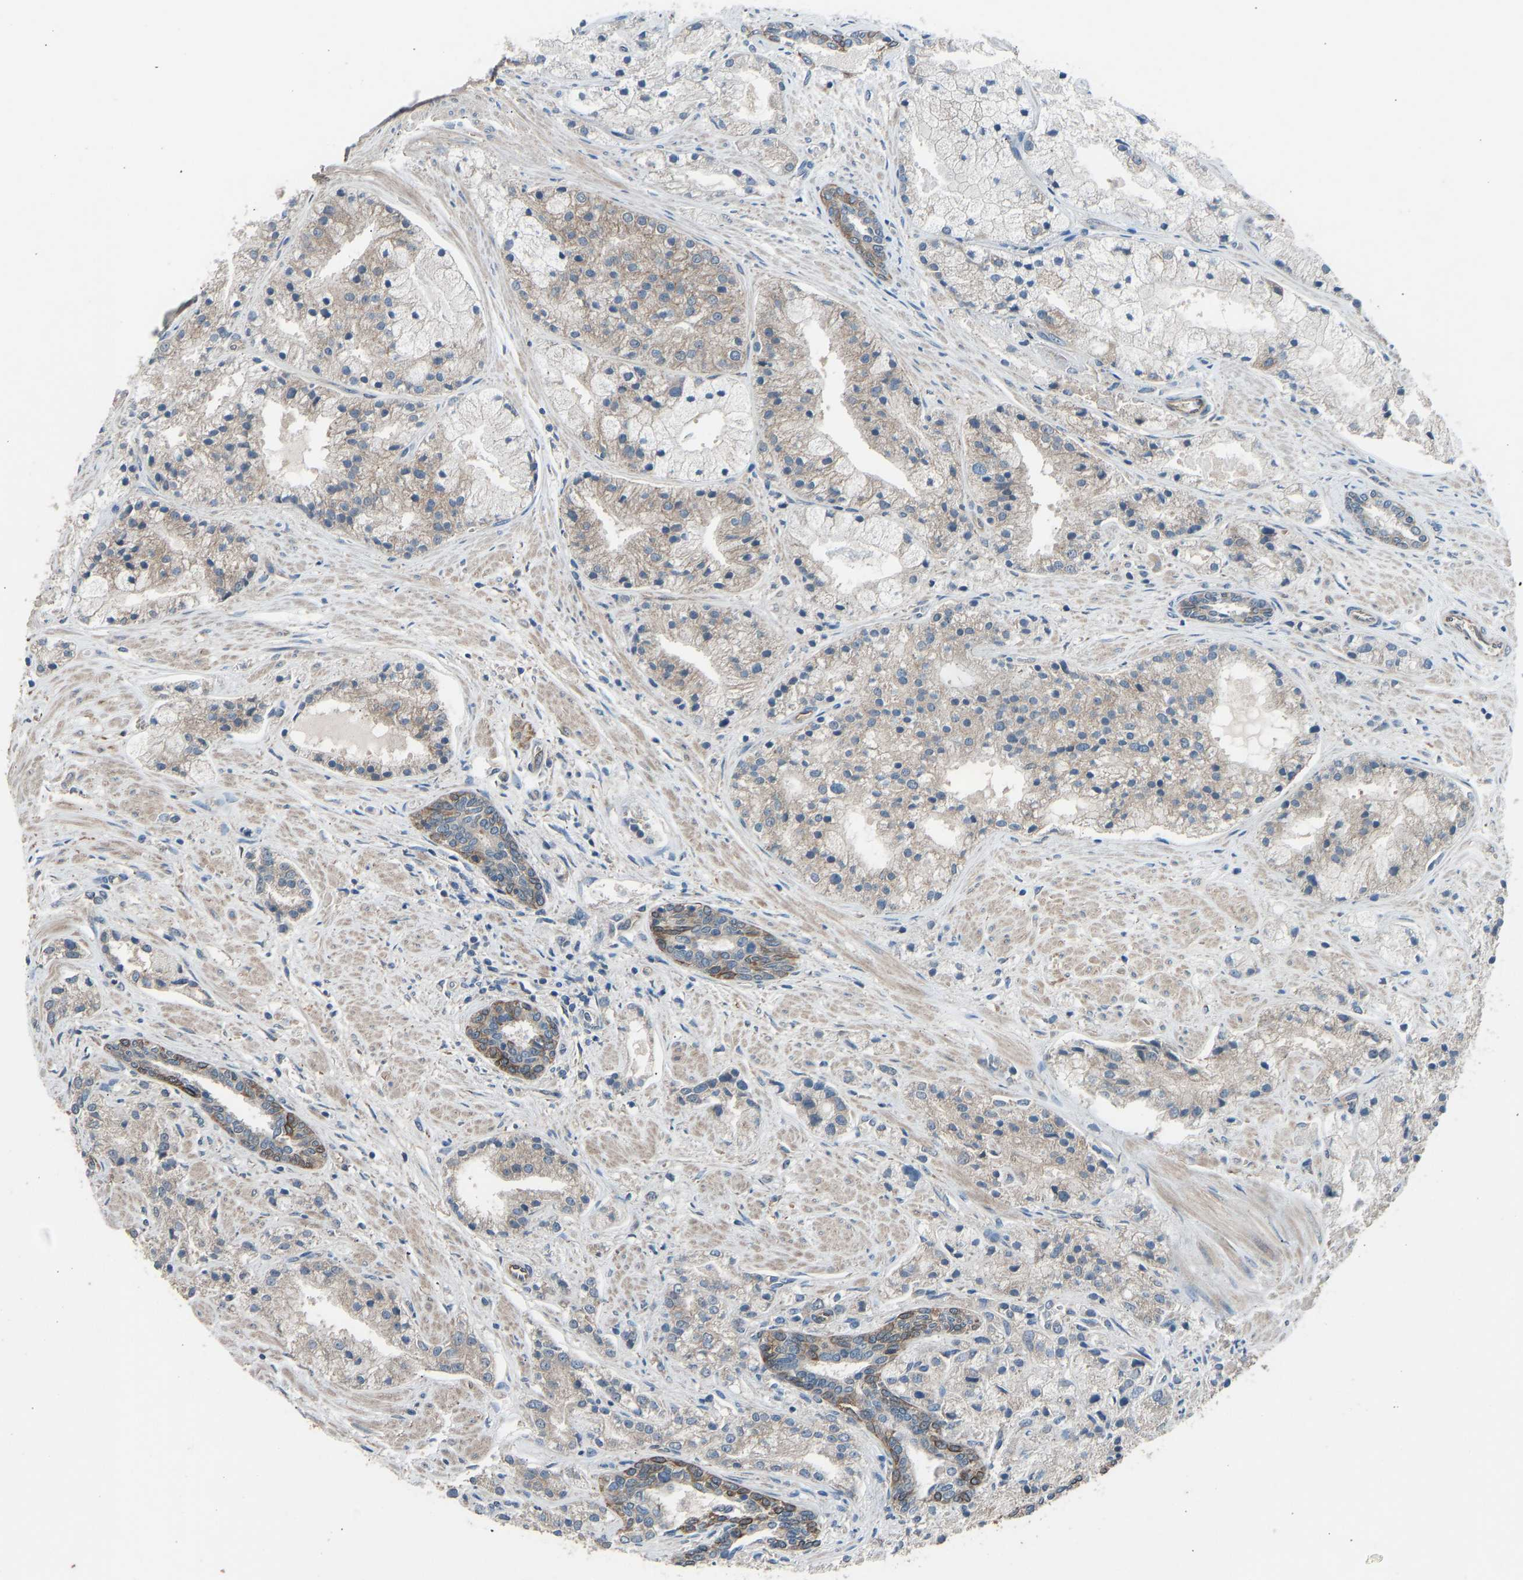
{"staining": {"intensity": "weak", "quantity": ">75%", "location": "cytoplasmic/membranous"}, "tissue": "prostate cancer", "cell_type": "Tumor cells", "image_type": "cancer", "snomed": [{"axis": "morphology", "description": "Adenocarcinoma, High grade"}, {"axis": "topography", "description": "Prostate"}], "caption": "Protein expression analysis of human prostate cancer reveals weak cytoplasmic/membranous expression in approximately >75% of tumor cells.", "gene": "SLC43A1", "patient": {"sex": "male", "age": 50}}